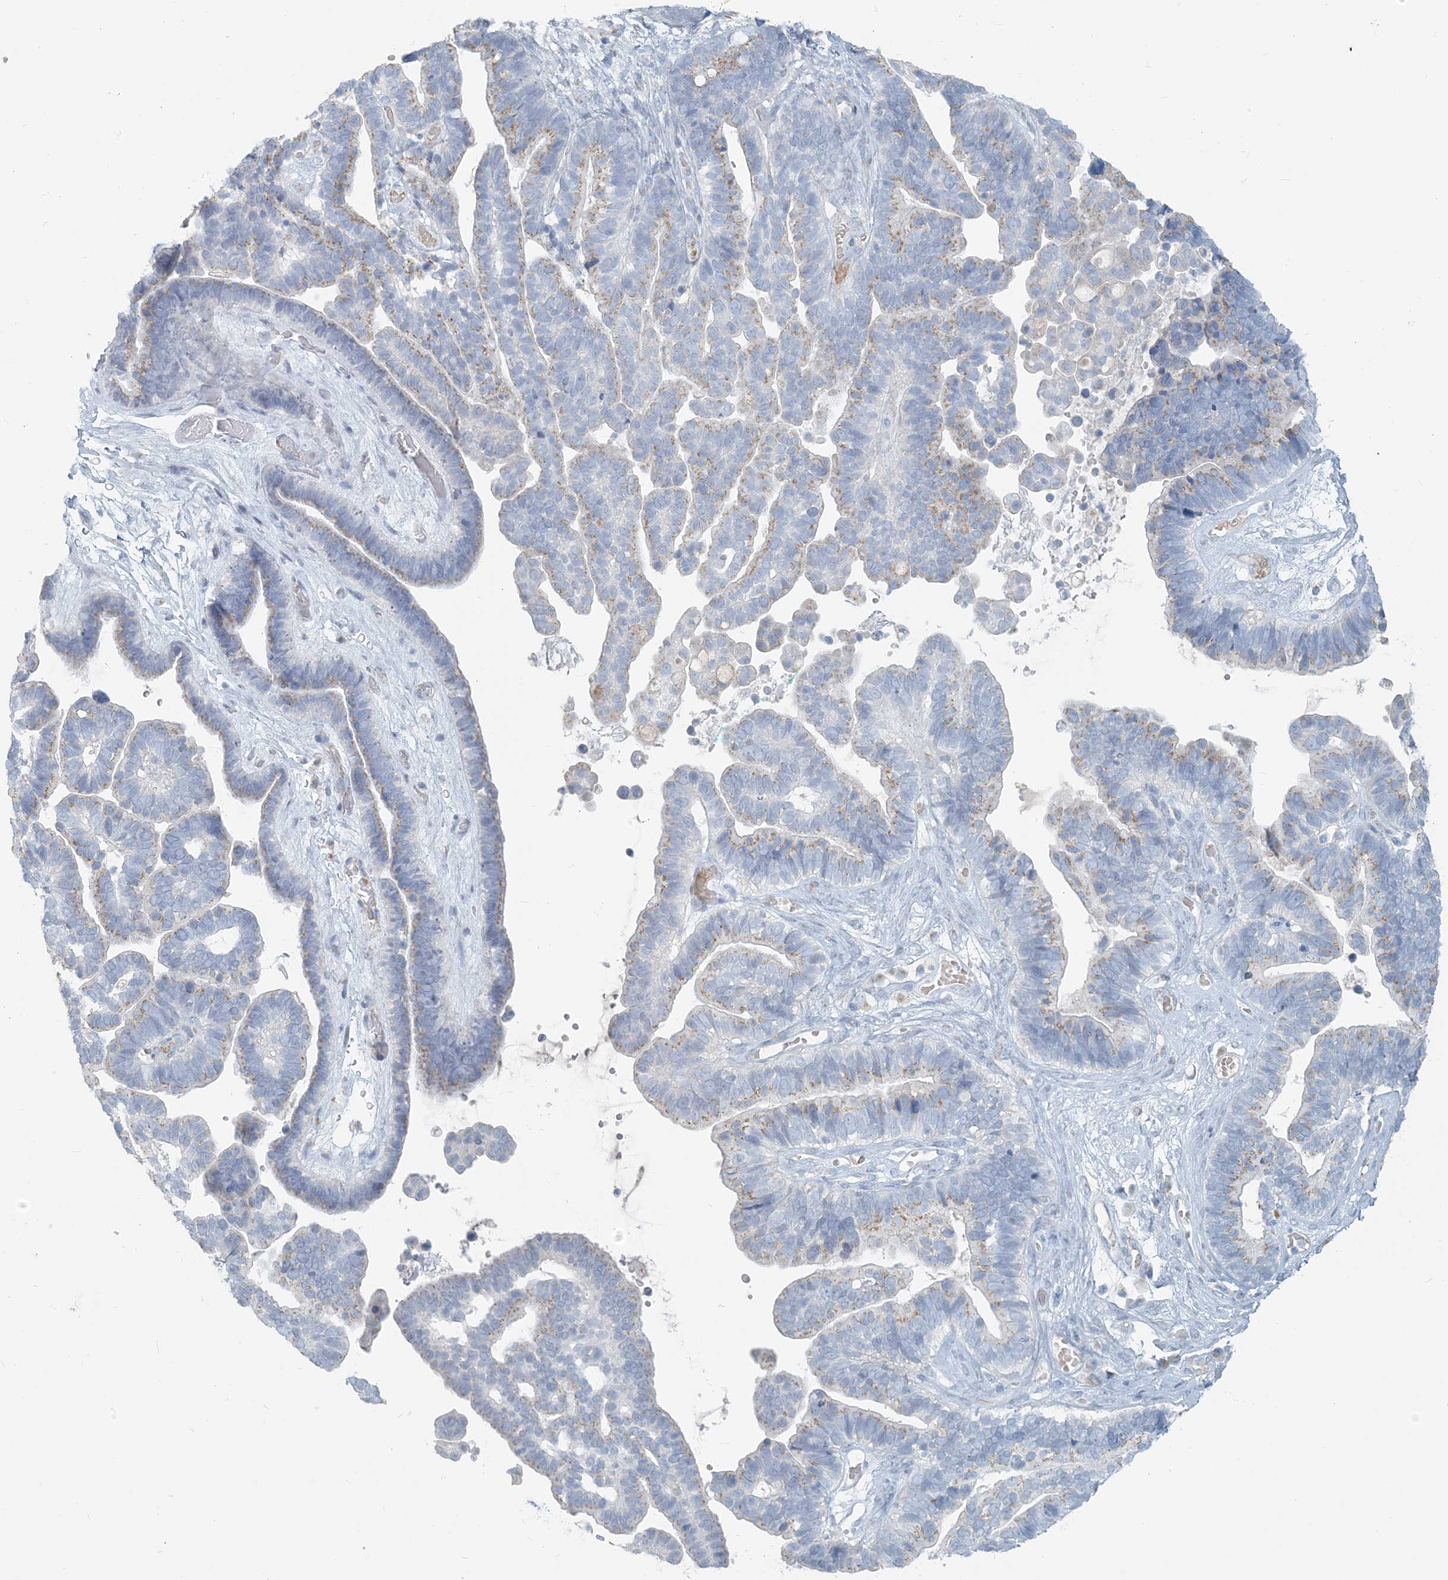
{"staining": {"intensity": "weak", "quantity": "<25%", "location": "cytoplasmic/membranous"}, "tissue": "ovarian cancer", "cell_type": "Tumor cells", "image_type": "cancer", "snomed": [{"axis": "morphology", "description": "Cystadenocarcinoma, serous, NOS"}, {"axis": "topography", "description": "Ovary"}], "caption": "Photomicrograph shows no significant protein staining in tumor cells of ovarian serous cystadenocarcinoma. Nuclei are stained in blue.", "gene": "SCML1", "patient": {"sex": "female", "age": 56}}